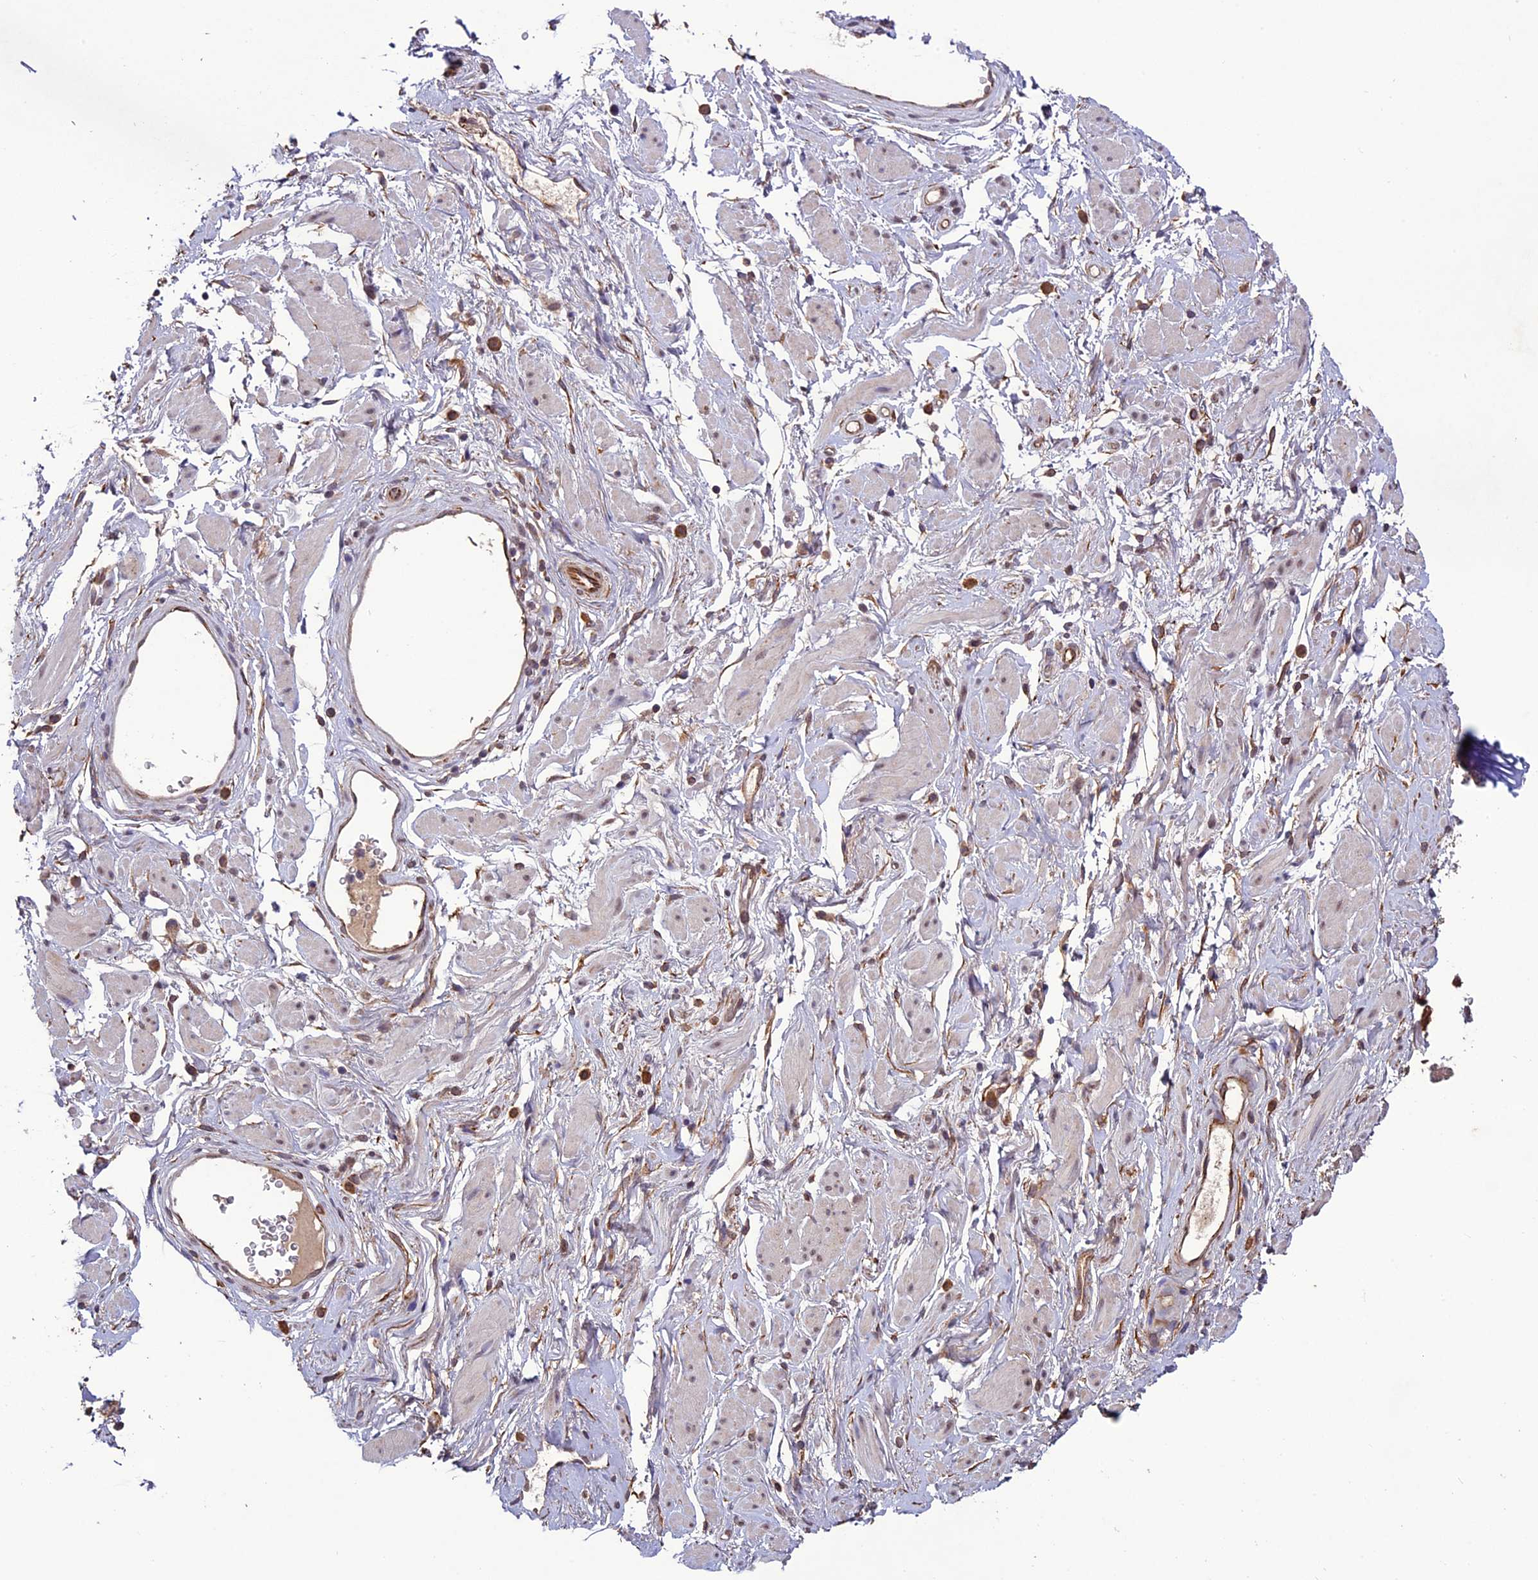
{"staining": {"intensity": "negative", "quantity": "none", "location": "none"}, "tissue": "adipose tissue", "cell_type": "Adipocytes", "image_type": "normal", "snomed": [{"axis": "morphology", "description": "Normal tissue, NOS"}, {"axis": "morphology", "description": "Adenocarcinoma, NOS"}, {"axis": "topography", "description": "Rectum"}, {"axis": "topography", "description": "Vagina"}, {"axis": "topography", "description": "Peripheral nerve tissue"}], "caption": "Adipose tissue was stained to show a protein in brown. There is no significant staining in adipocytes. (DAB immunohistochemistry visualized using brightfield microscopy, high magnification).", "gene": "C3orf70", "patient": {"sex": "female", "age": 71}}